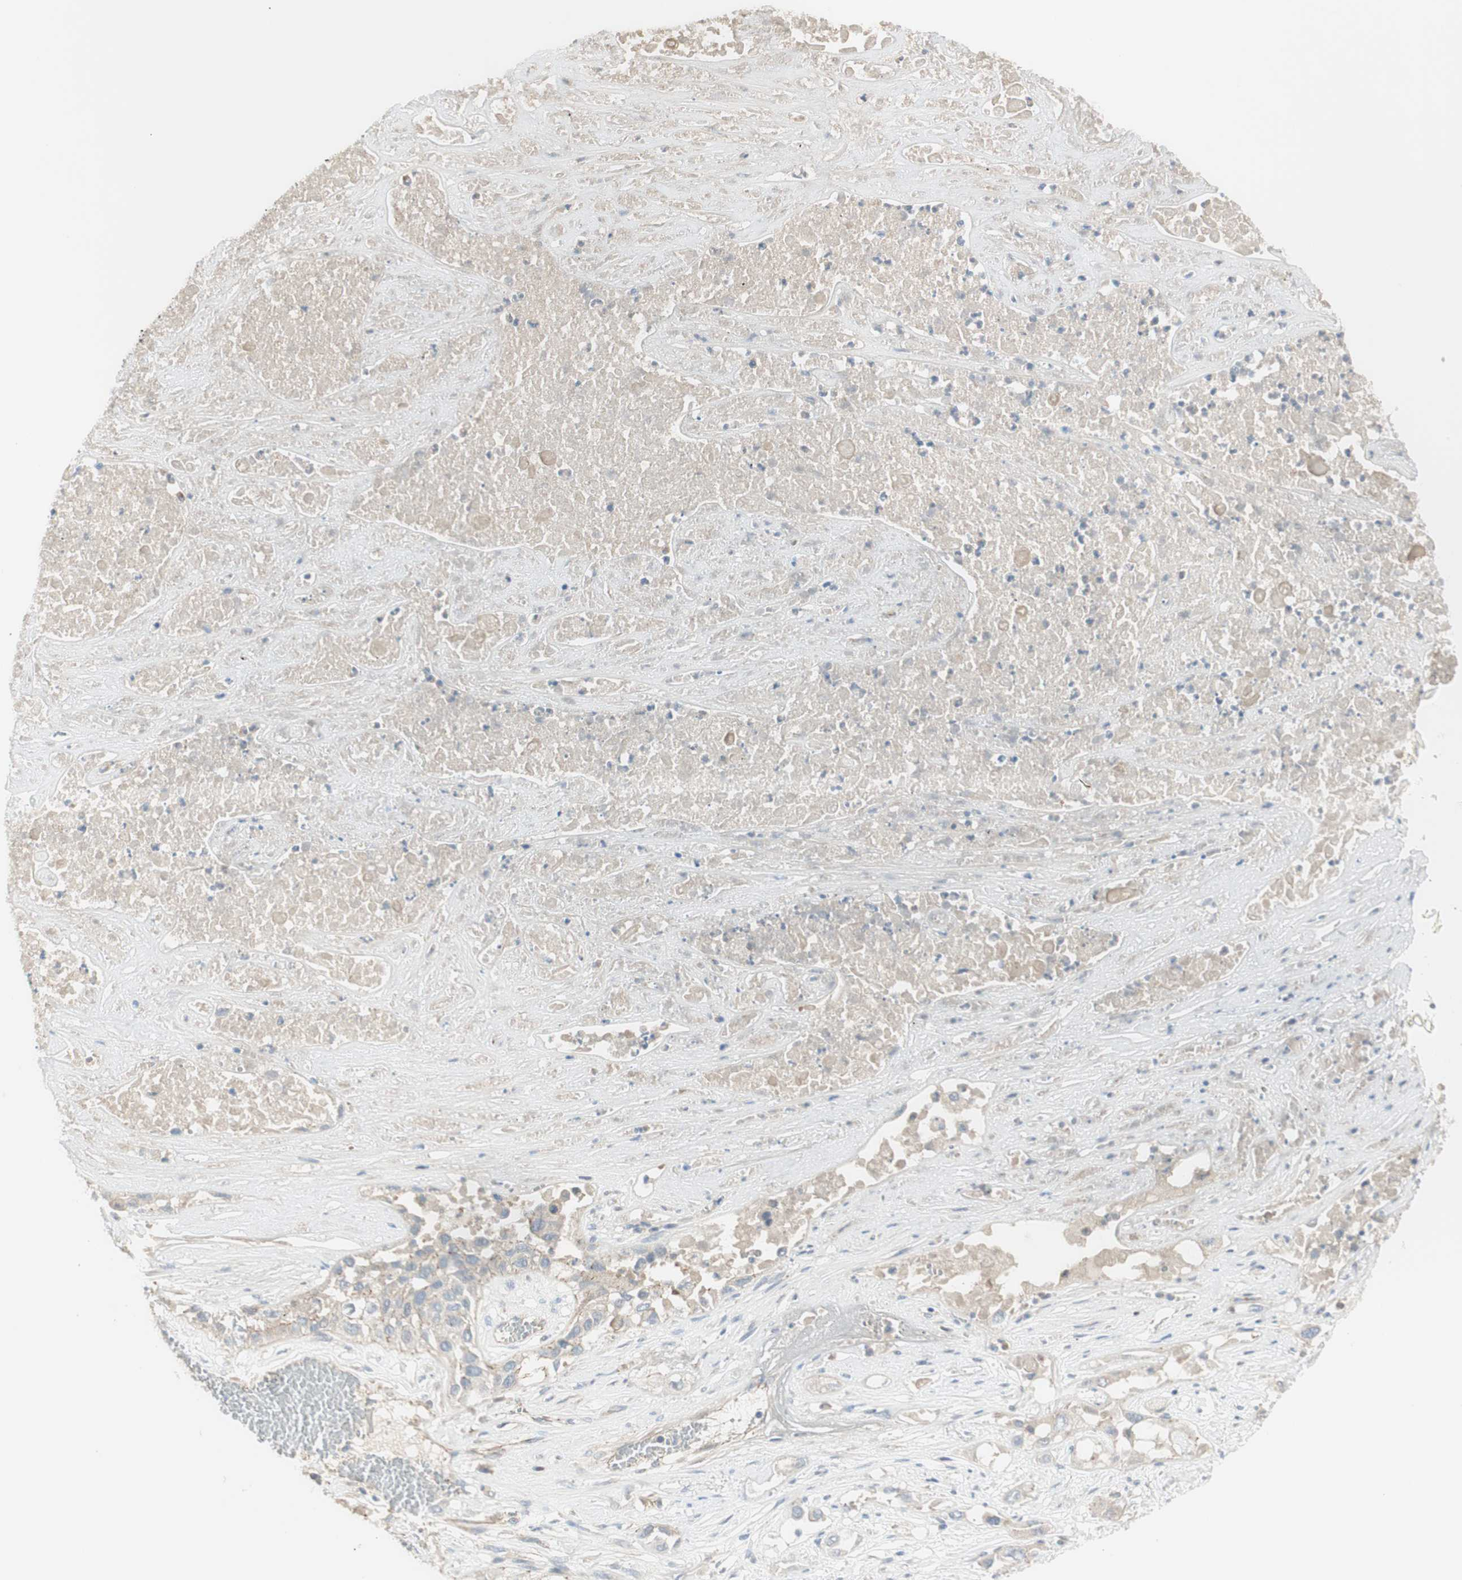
{"staining": {"intensity": "weak", "quantity": "25%-75%", "location": "cytoplasmic/membranous"}, "tissue": "lung cancer", "cell_type": "Tumor cells", "image_type": "cancer", "snomed": [{"axis": "morphology", "description": "Squamous cell carcinoma, NOS"}, {"axis": "topography", "description": "Lung"}], "caption": "This photomicrograph demonstrates immunohistochemistry staining of lung squamous cell carcinoma, with low weak cytoplasmic/membranous expression in about 25%-75% of tumor cells.", "gene": "TJP1", "patient": {"sex": "male", "age": 71}}